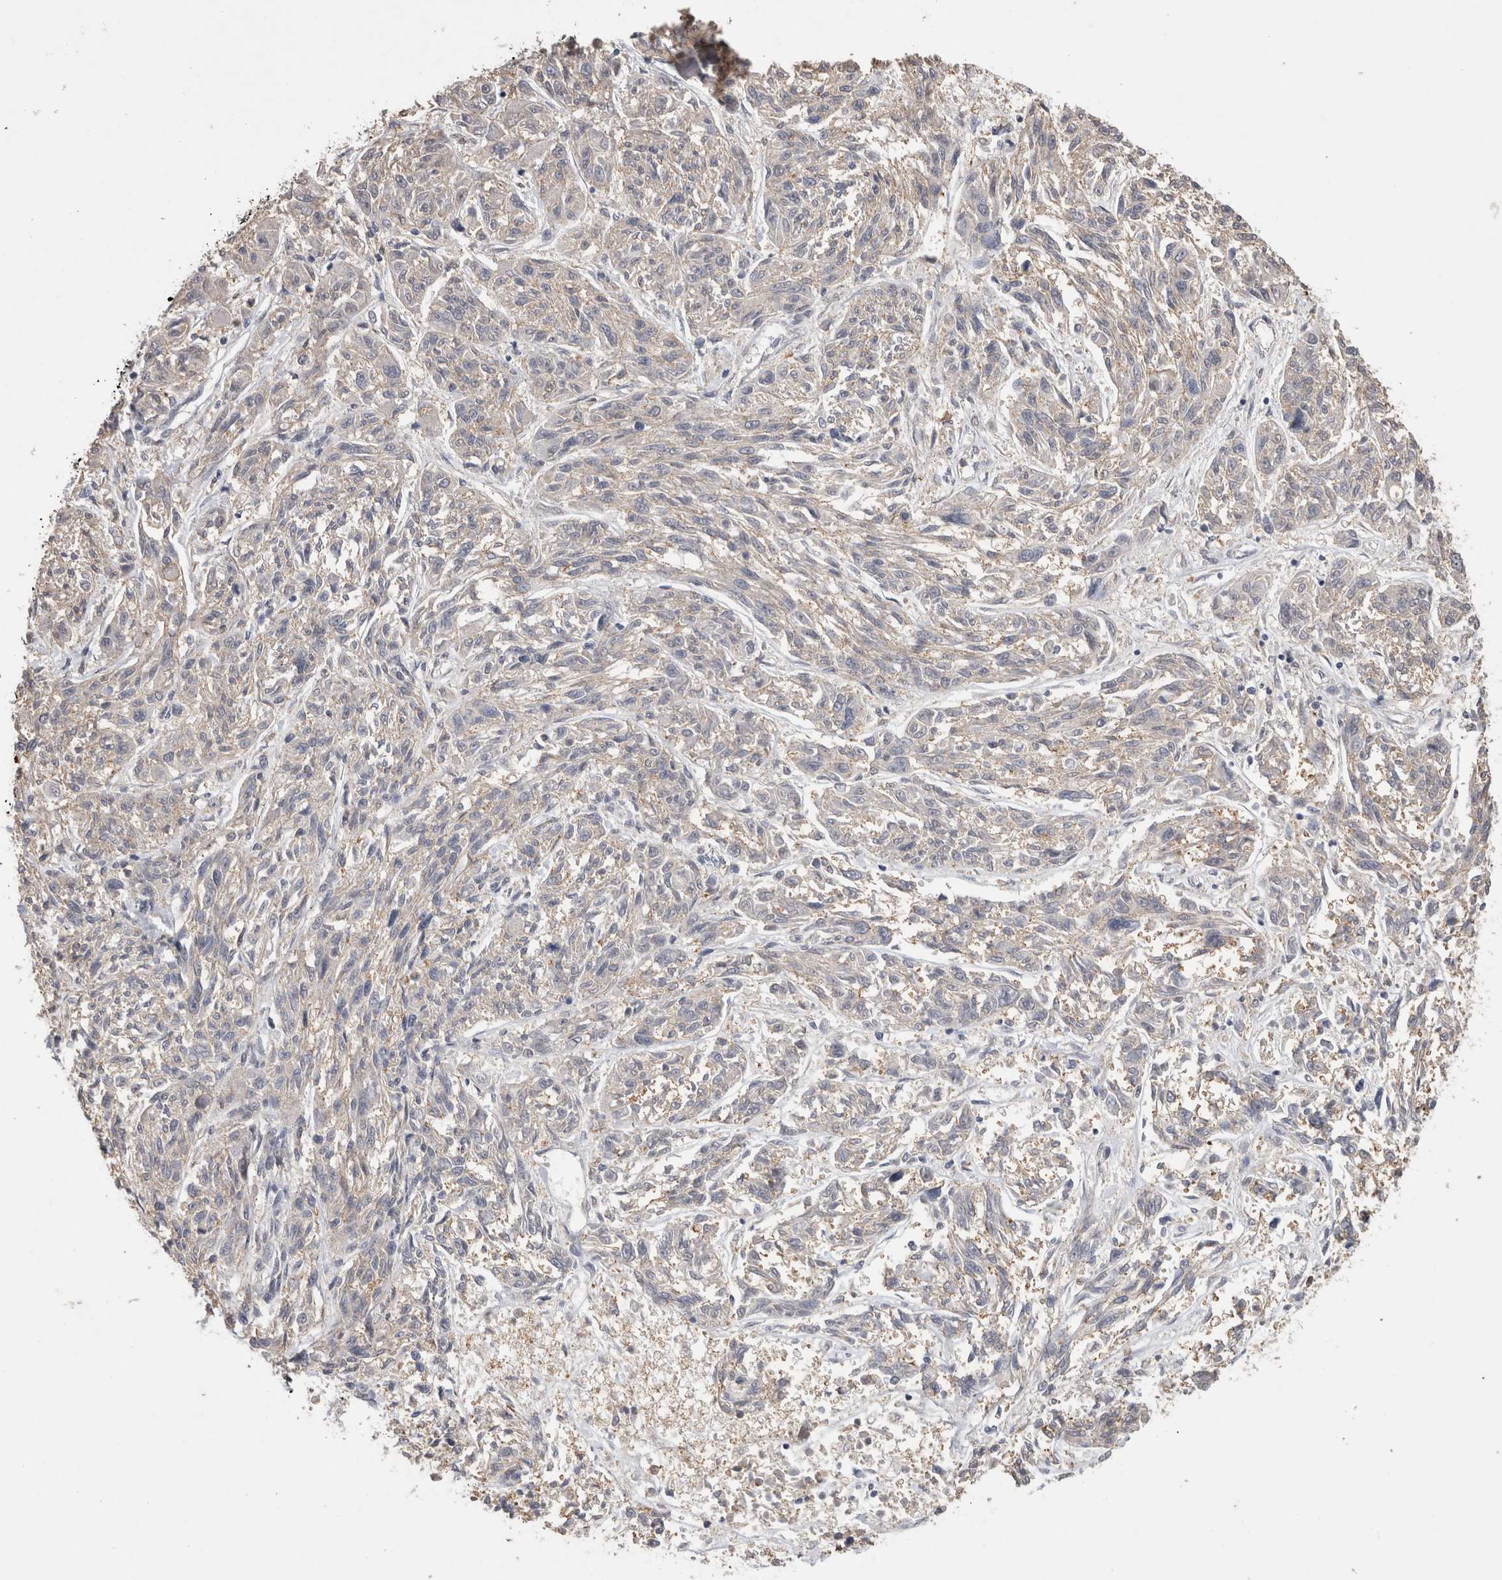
{"staining": {"intensity": "negative", "quantity": "none", "location": "none"}, "tissue": "melanoma", "cell_type": "Tumor cells", "image_type": "cancer", "snomed": [{"axis": "morphology", "description": "Malignant melanoma, NOS"}, {"axis": "topography", "description": "Skin"}], "caption": "A micrograph of human malignant melanoma is negative for staining in tumor cells.", "gene": "CNTFR", "patient": {"sex": "male", "age": 53}}